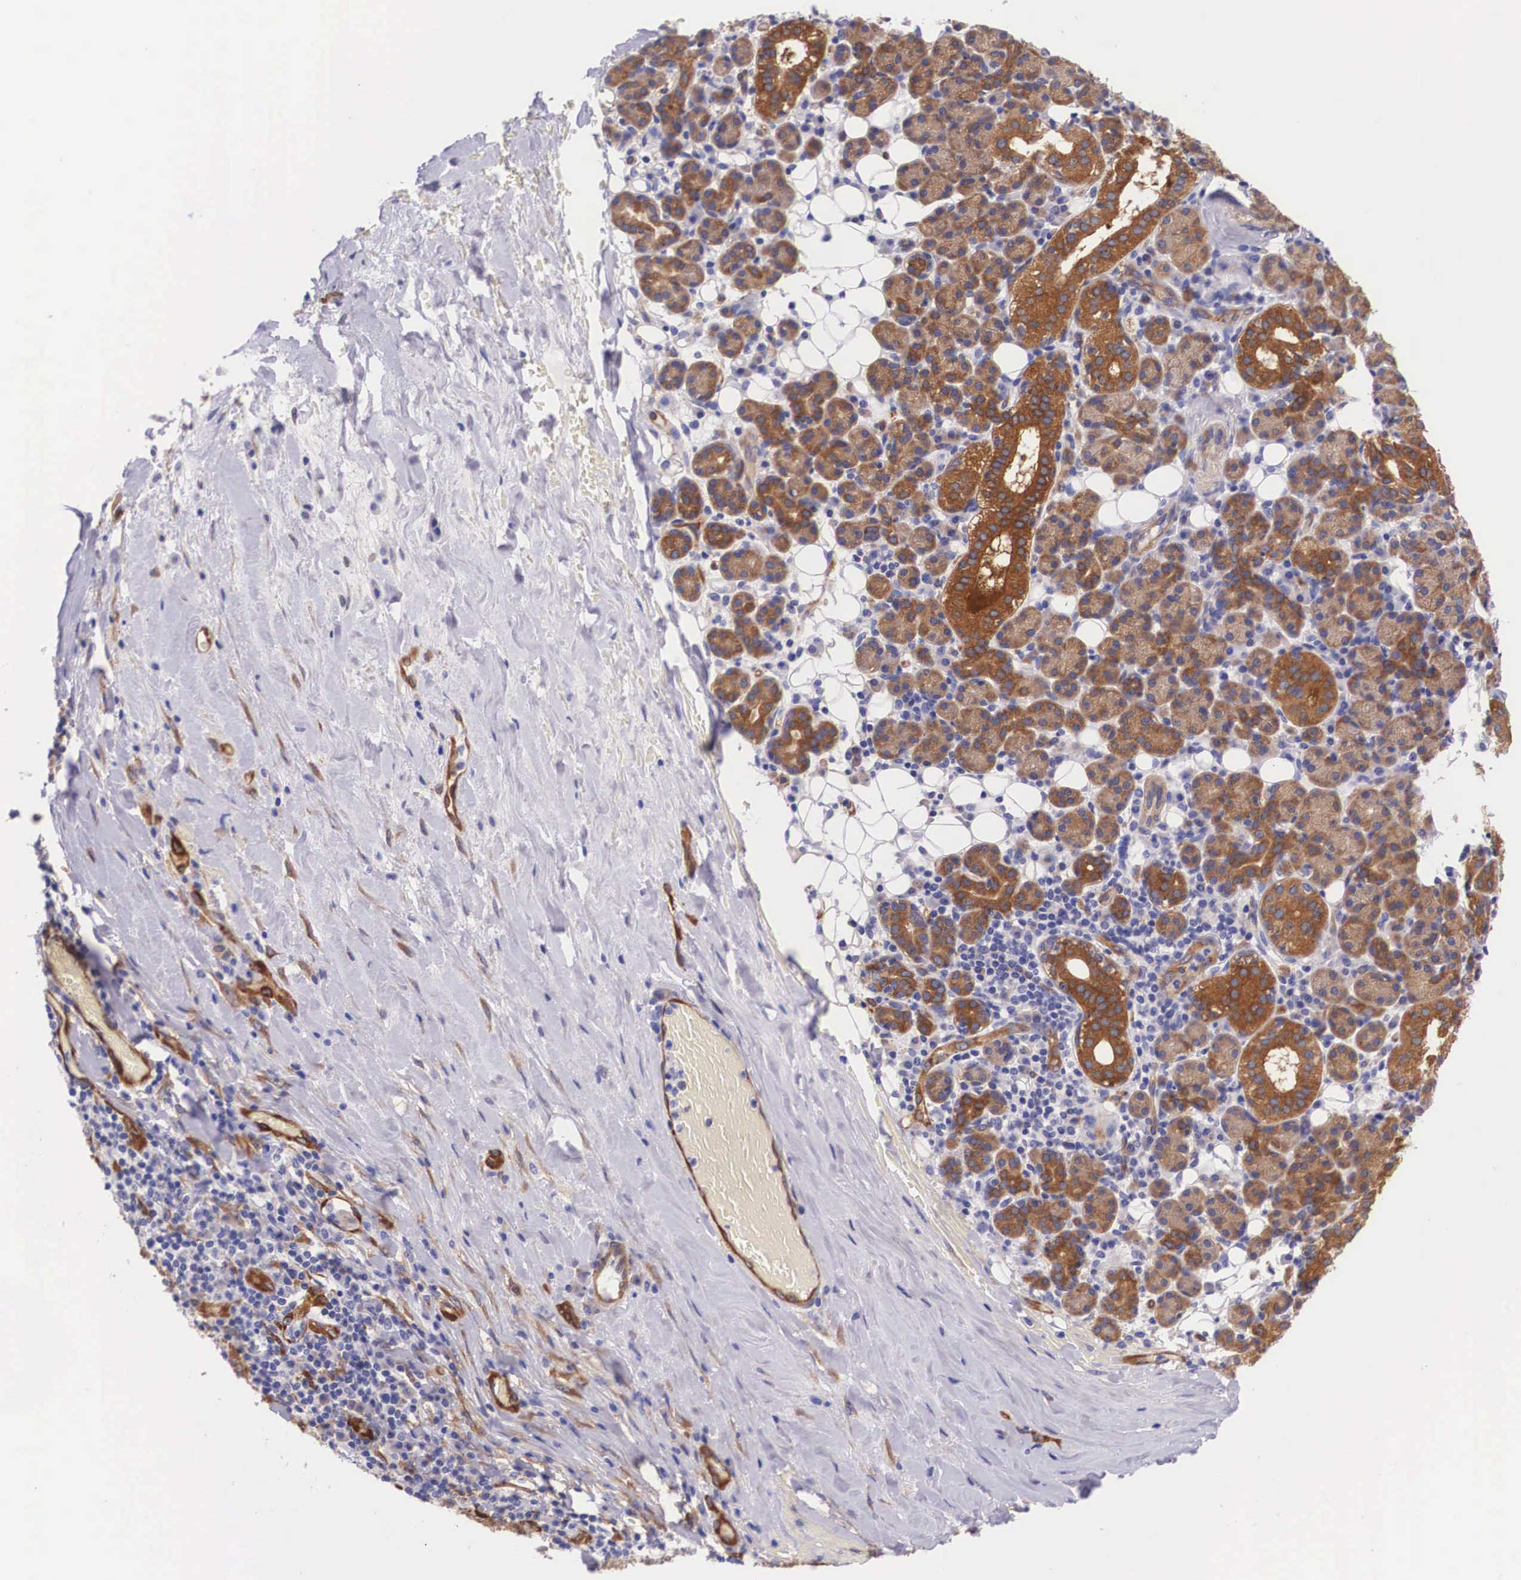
{"staining": {"intensity": "strong", "quantity": ">75%", "location": "cytoplasmic/membranous"}, "tissue": "skin cancer", "cell_type": "Tumor cells", "image_type": "cancer", "snomed": [{"axis": "morphology", "description": "Squamous cell carcinoma, NOS"}, {"axis": "topography", "description": "Skin"}], "caption": "IHC staining of skin cancer, which reveals high levels of strong cytoplasmic/membranous positivity in about >75% of tumor cells indicating strong cytoplasmic/membranous protein positivity. The staining was performed using DAB (3,3'-diaminobenzidine) (brown) for protein detection and nuclei were counterstained in hematoxylin (blue).", "gene": "BCAR1", "patient": {"sex": "male", "age": 84}}